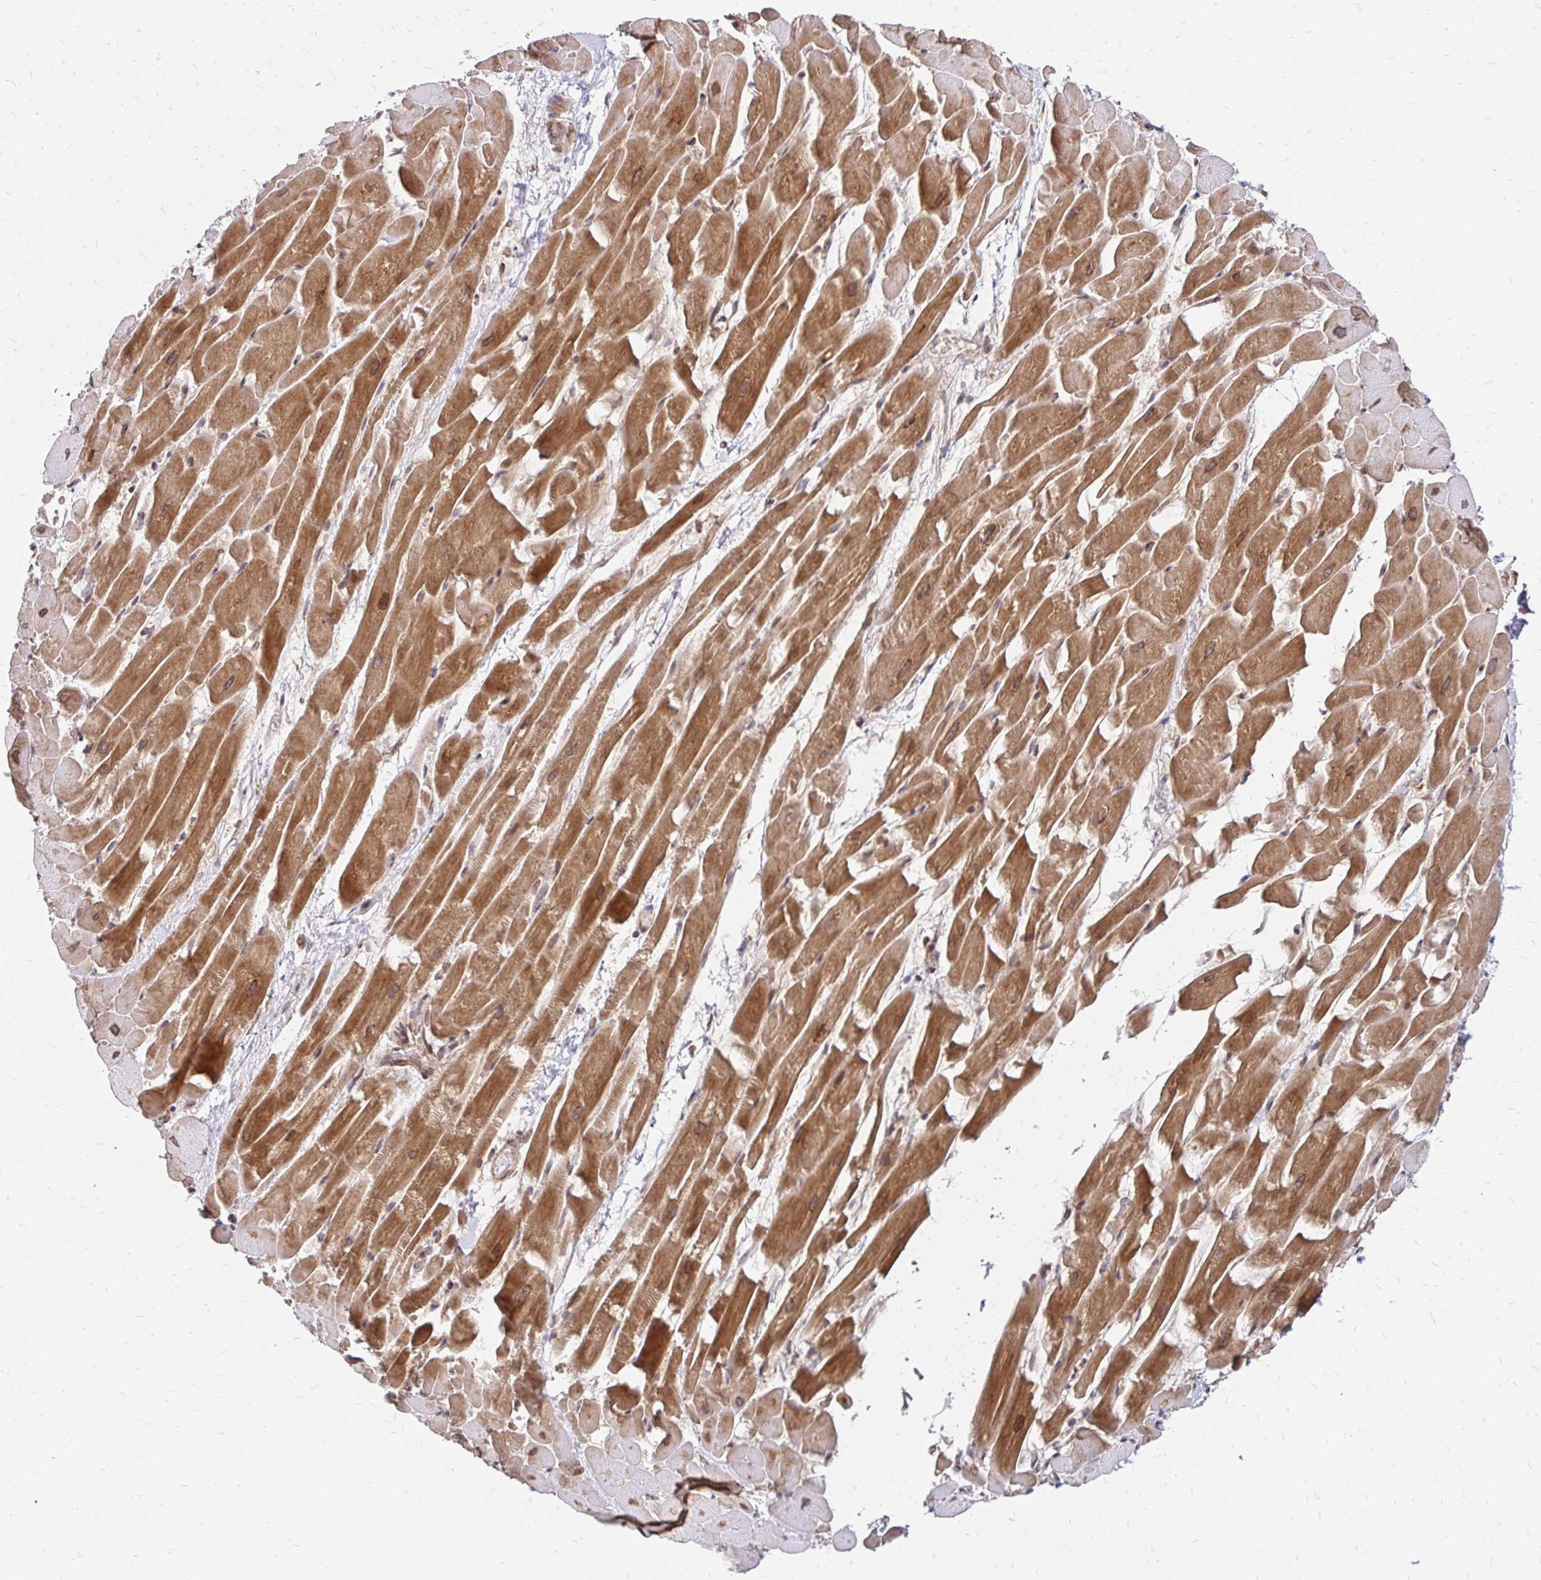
{"staining": {"intensity": "moderate", "quantity": ">75%", "location": "cytoplasmic/membranous"}, "tissue": "heart muscle", "cell_type": "Cardiomyocytes", "image_type": "normal", "snomed": [{"axis": "morphology", "description": "Normal tissue, NOS"}, {"axis": "topography", "description": "Heart"}], "caption": "Cardiomyocytes display medium levels of moderate cytoplasmic/membranous staining in about >75% of cells in normal heart muscle. The staining was performed using DAB (3,3'-diaminobenzidine), with brown indicating positive protein expression. Nuclei are stained blue with hematoxylin.", "gene": "ZW10", "patient": {"sex": "male", "age": 37}}